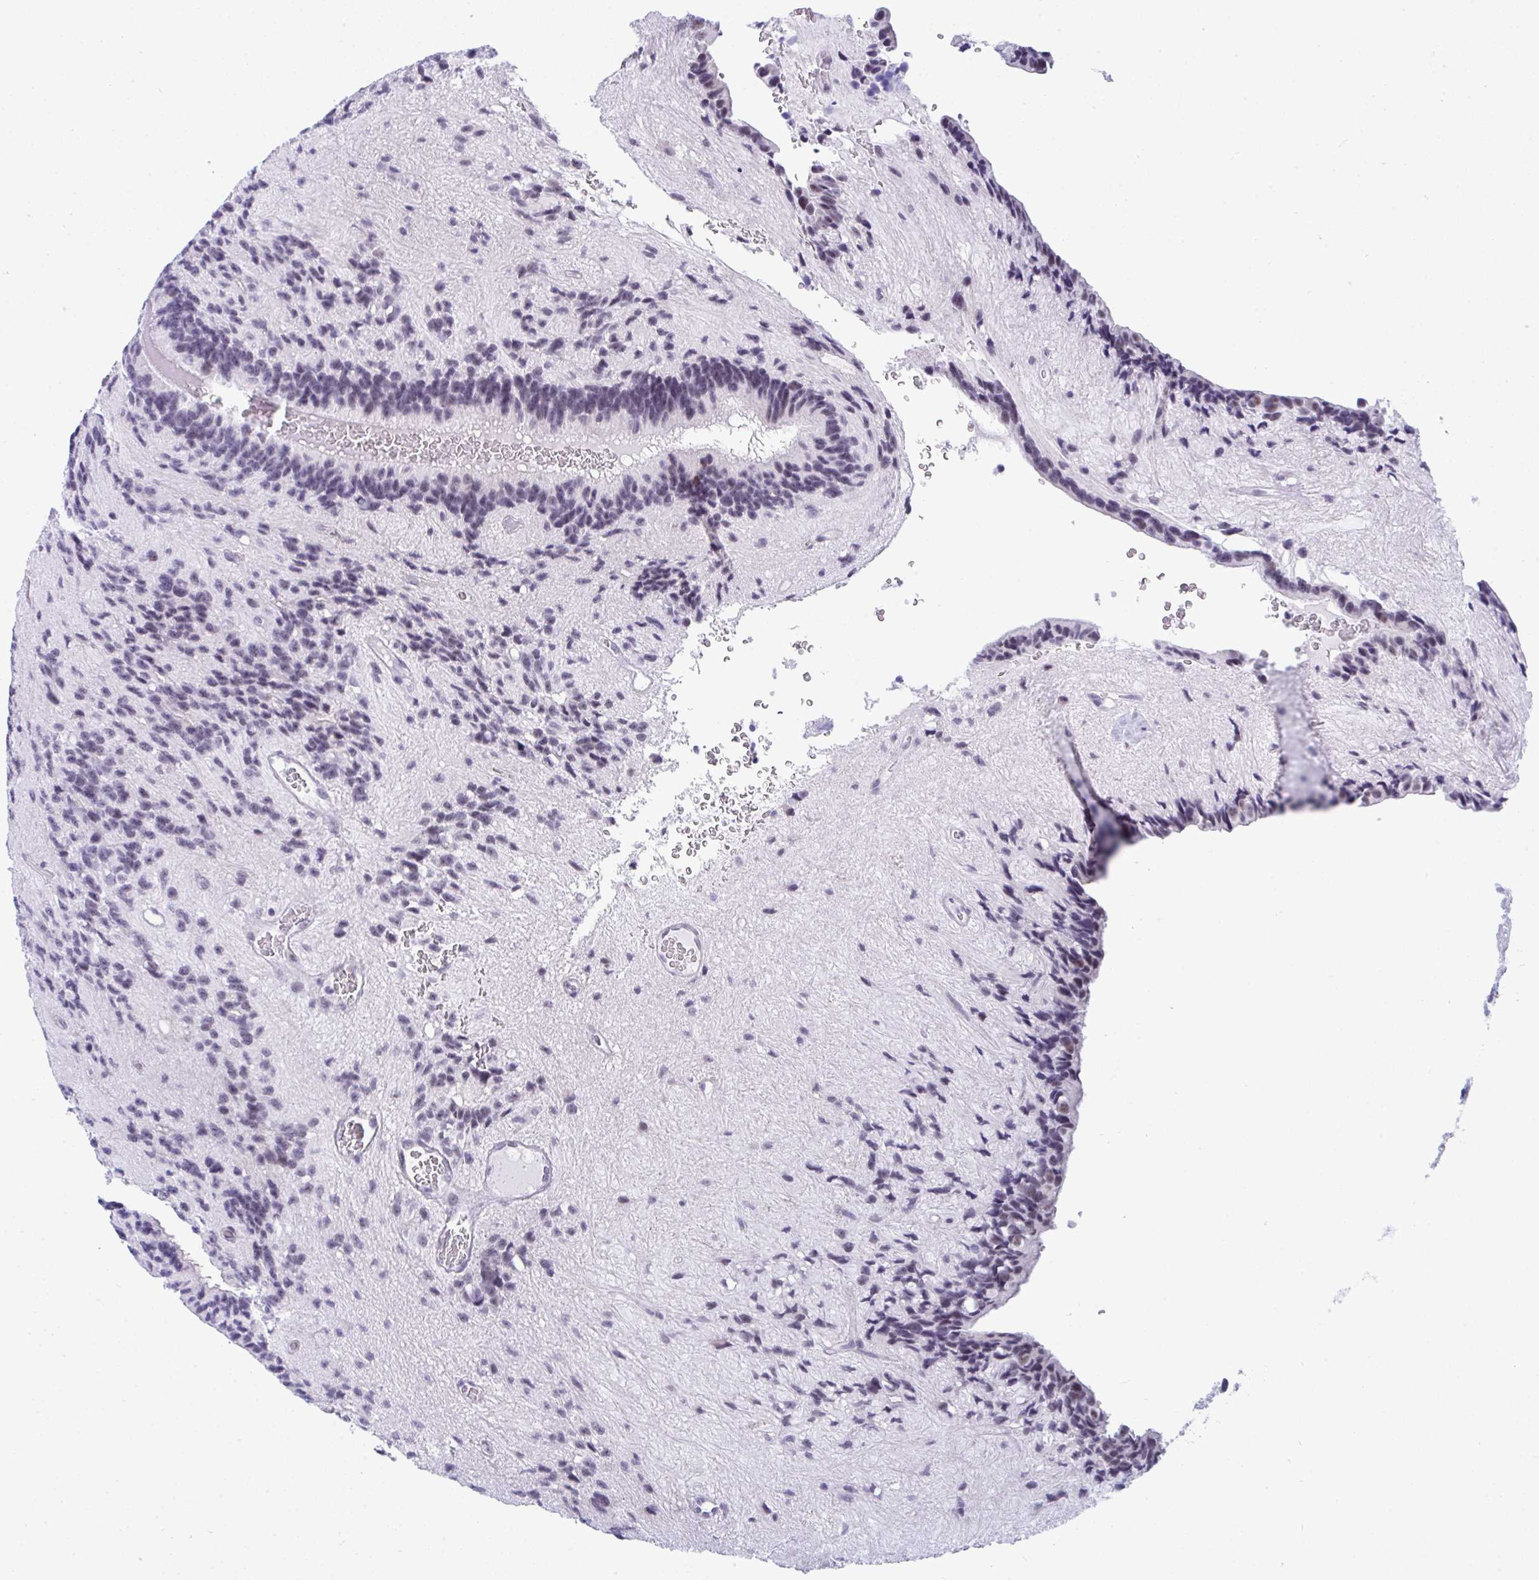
{"staining": {"intensity": "negative", "quantity": "none", "location": "none"}, "tissue": "glioma", "cell_type": "Tumor cells", "image_type": "cancer", "snomed": [{"axis": "morphology", "description": "Glioma, malignant, Low grade"}, {"axis": "topography", "description": "Brain"}], "caption": "Glioma was stained to show a protein in brown. There is no significant positivity in tumor cells. The staining was performed using DAB to visualize the protein expression in brown, while the nuclei were stained in blue with hematoxylin (Magnification: 20x).", "gene": "CDK13", "patient": {"sex": "male", "age": 31}}